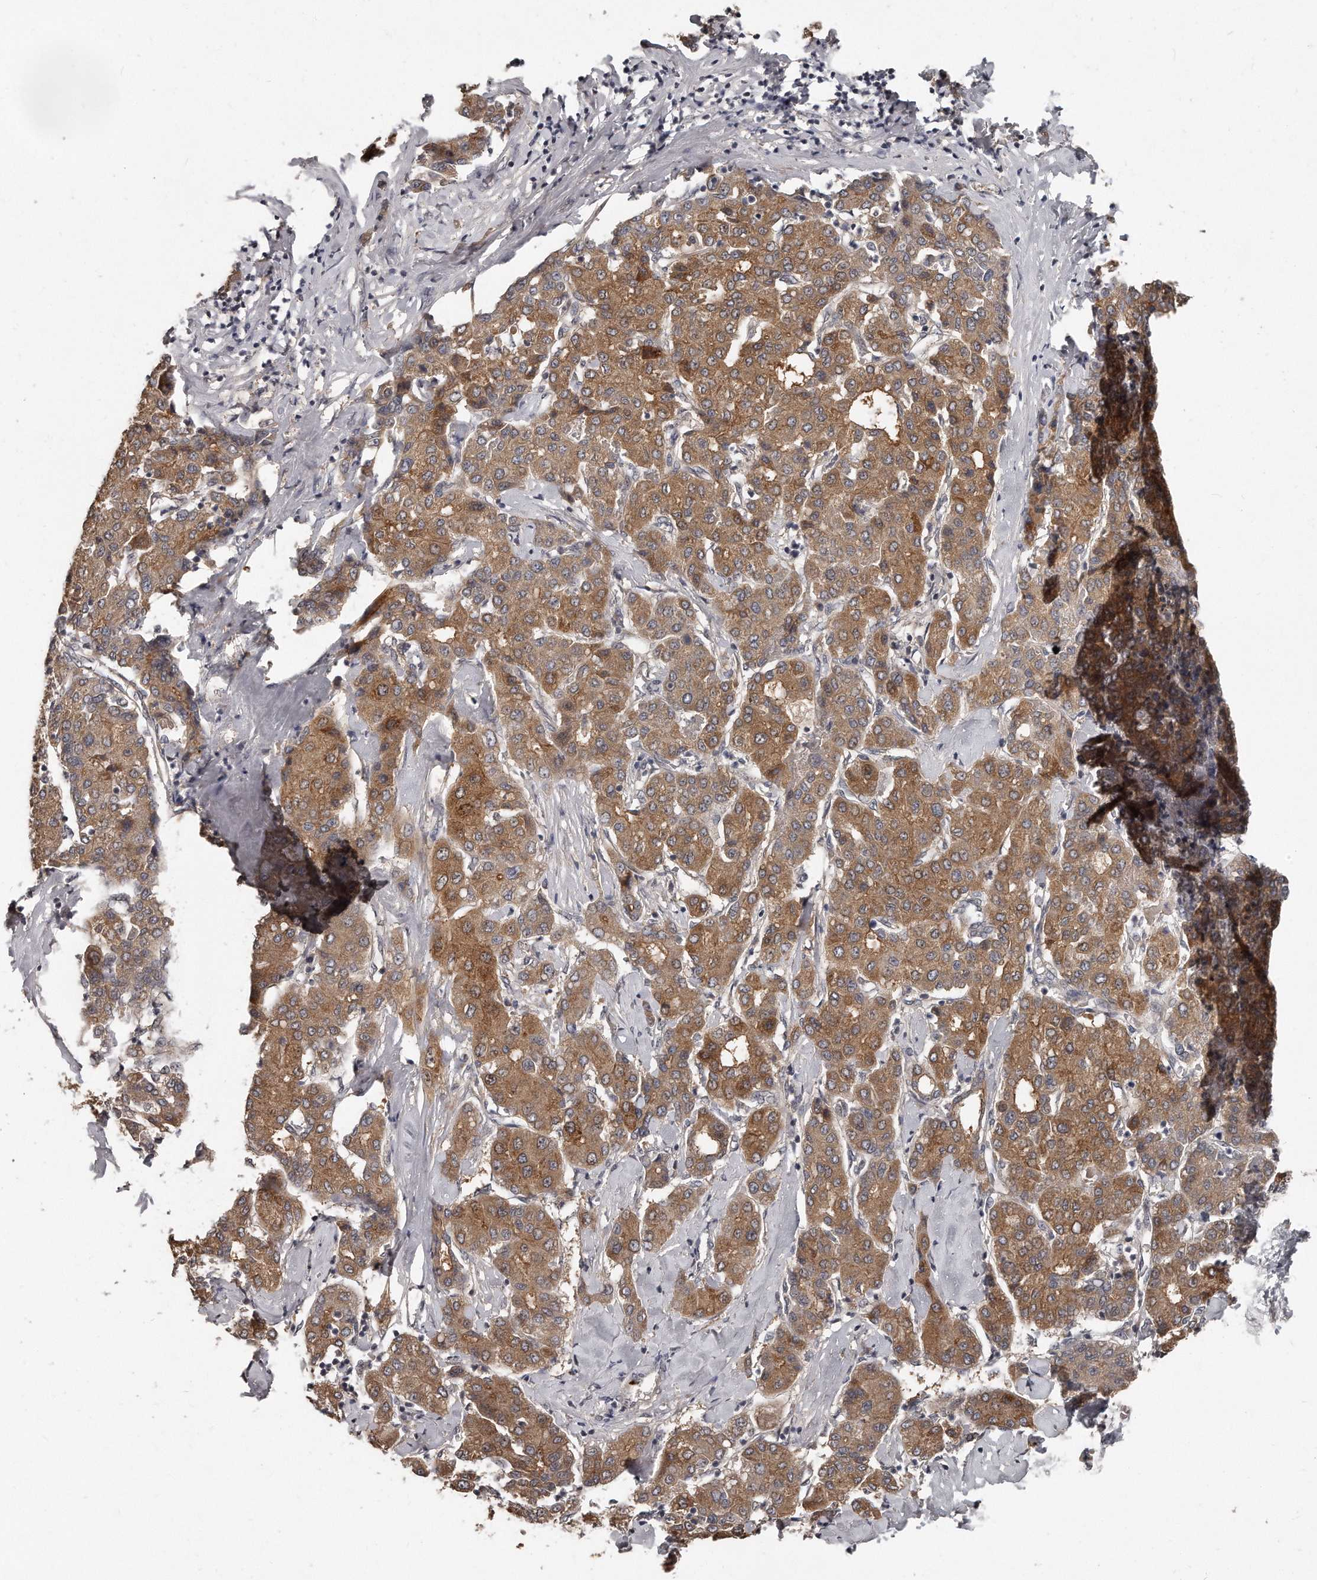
{"staining": {"intensity": "moderate", "quantity": ">75%", "location": "cytoplasmic/membranous"}, "tissue": "liver cancer", "cell_type": "Tumor cells", "image_type": "cancer", "snomed": [{"axis": "morphology", "description": "Carcinoma, Hepatocellular, NOS"}, {"axis": "topography", "description": "Liver"}], "caption": "Moderate cytoplasmic/membranous staining is identified in about >75% of tumor cells in liver hepatocellular carcinoma.", "gene": "GRB10", "patient": {"sex": "male", "age": 65}}